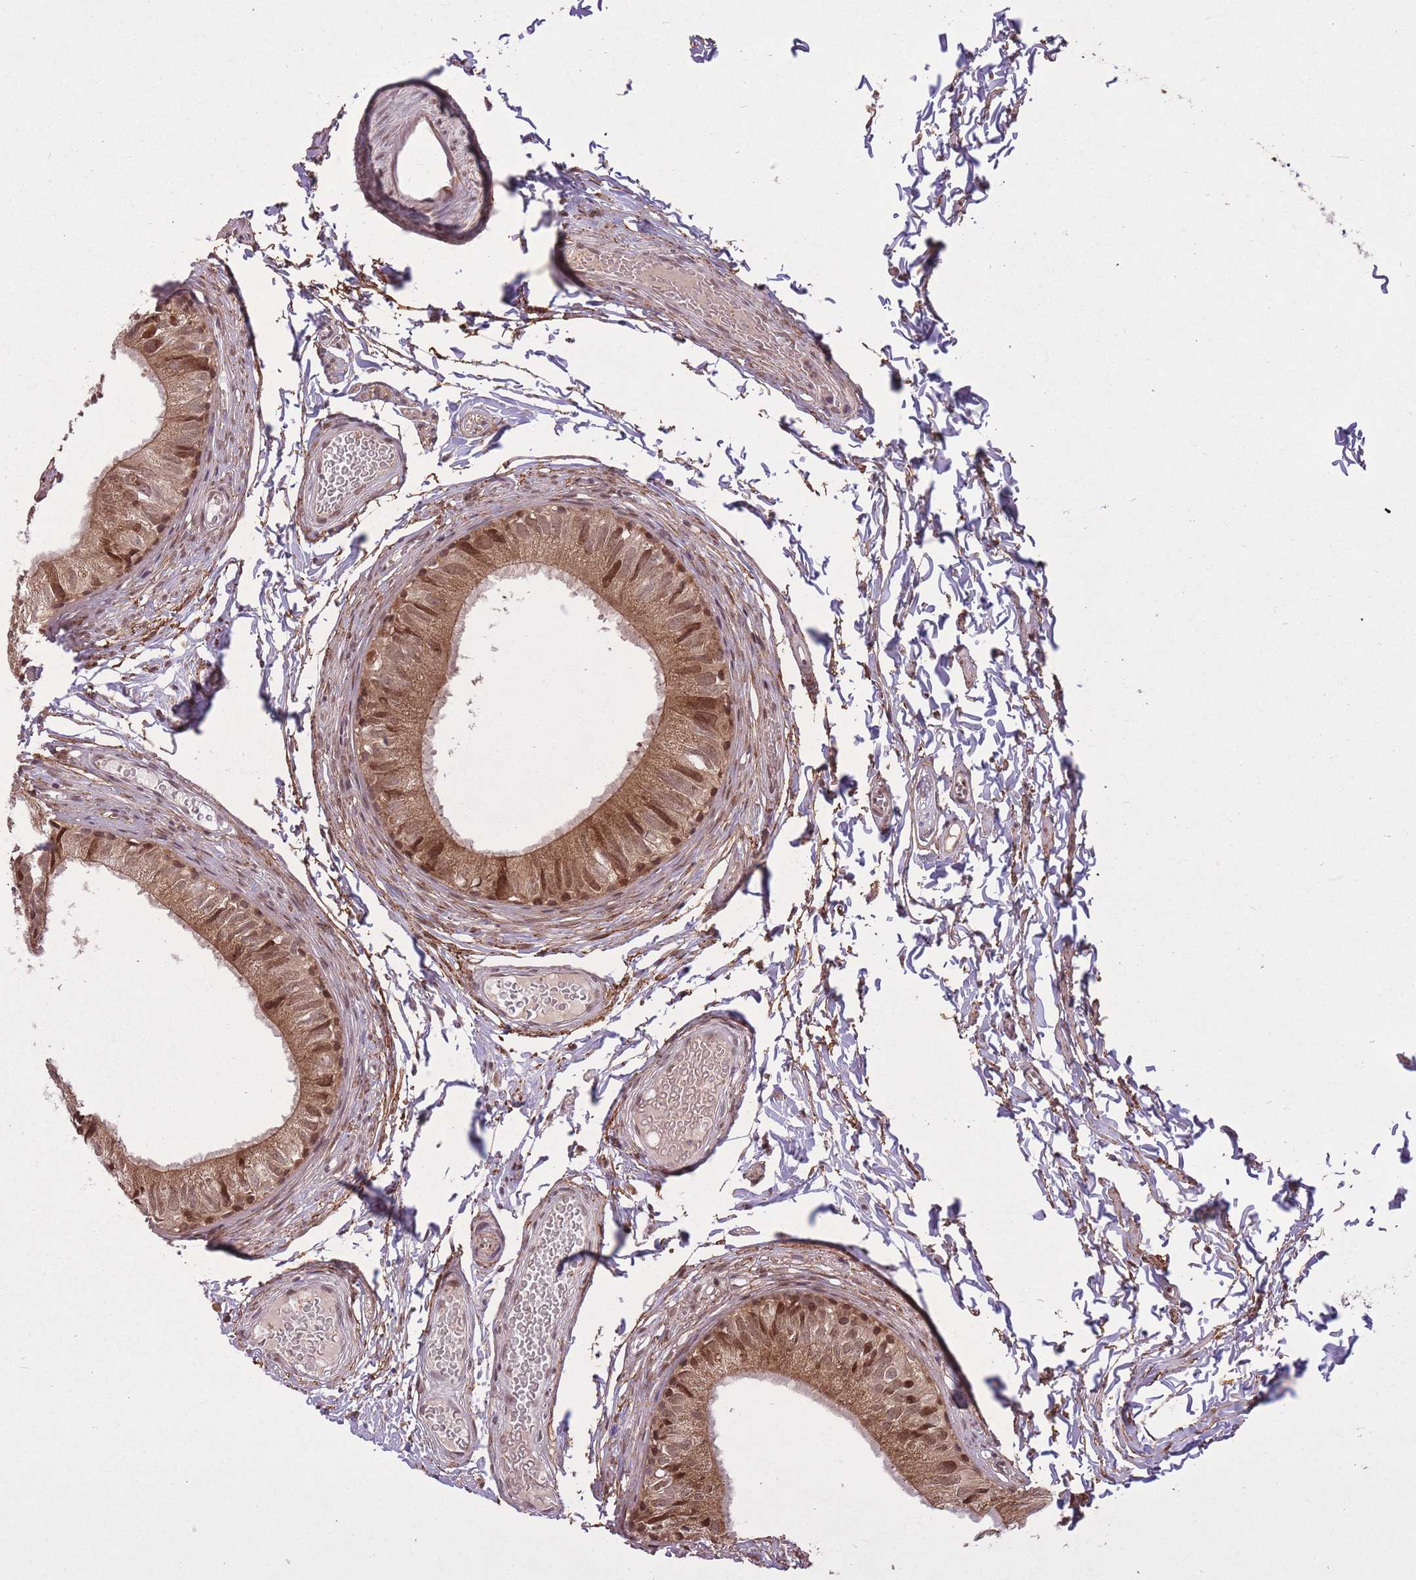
{"staining": {"intensity": "moderate", "quantity": ">75%", "location": "cytoplasmic/membranous,nuclear"}, "tissue": "epididymis", "cell_type": "Glandular cells", "image_type": "normal", "snomed": [{"axis": "morphology", "description": "Normal tissue, NOS"}, {"axis": "topography", "description": "Epididymis"}], "caption": "Immunohistochemical staining of benign epididymis shows medium levels of moderate cytoplasmic/membranous,nuclear expression in approximately >75% of glandular cells. The staining was performed using DAB (3,3'-diaminobenzidine) to visualize the protein expression in brown, while the nuclei were stained in blue with hematoxylin (Magnification: 20x).", "gene": "ZNF391", "patient": {"sex": "male", "age": 37}}